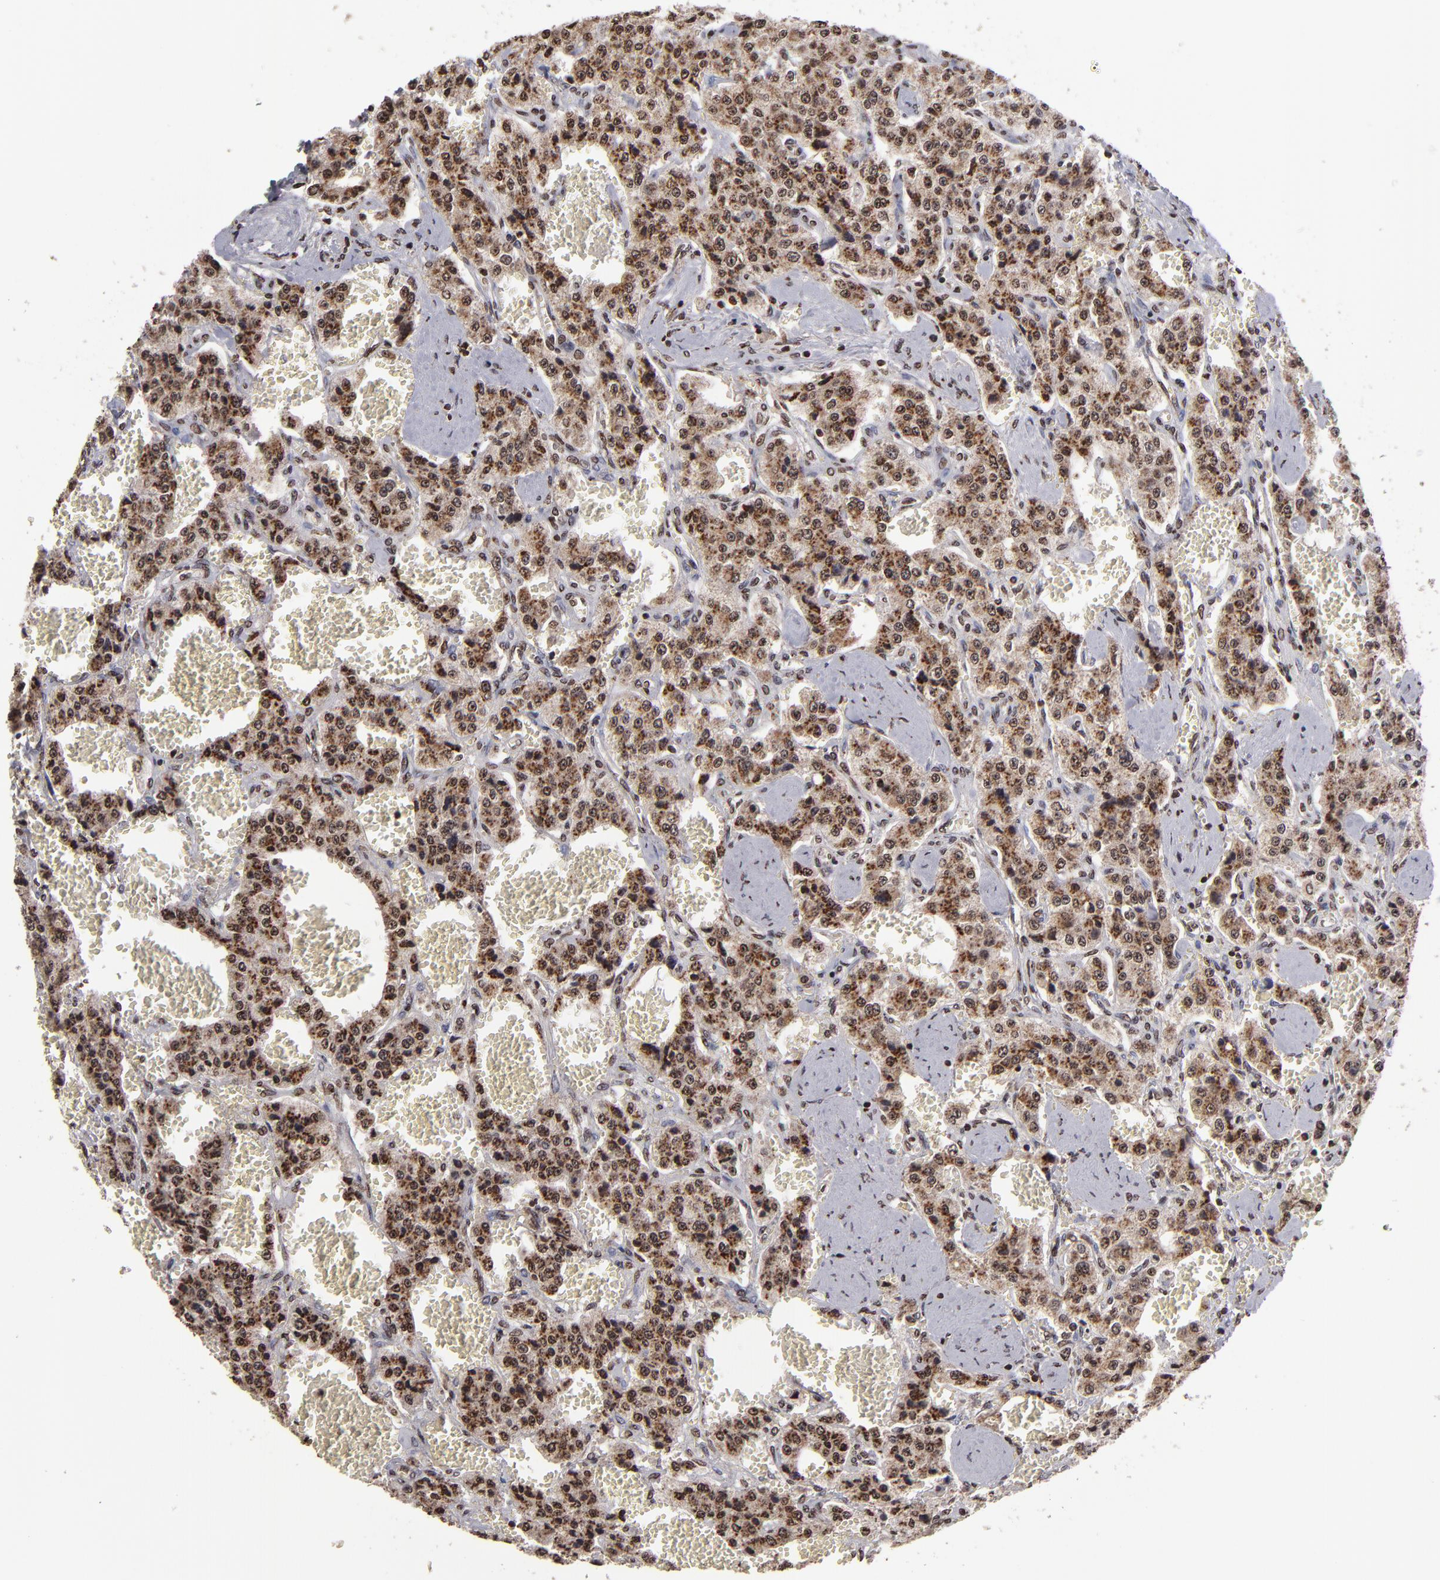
{"staining": {"intensity": "strong", "quantity": ">75%", "location": "cytoplasmic/membranous,nuclear"}, "tissue": "carcinoid", "cell_type": "Tumor cells", "image_type": "cancer", "snomed": [{"axis": "morphology", "description": "Carcinoid, malignant, NOS"}, {"axis": "topography", "description": "Small intestine"}], "caption": "Strong cytoplasmic/membranous and nuclear protein expression is present in about >75% of tumor cells in carcinoid. (brown staining indicates protein expression, while blue staining denotes nuclei).", "gene": "CSDC2", "patient": {"sex": "male", "age": 52}}